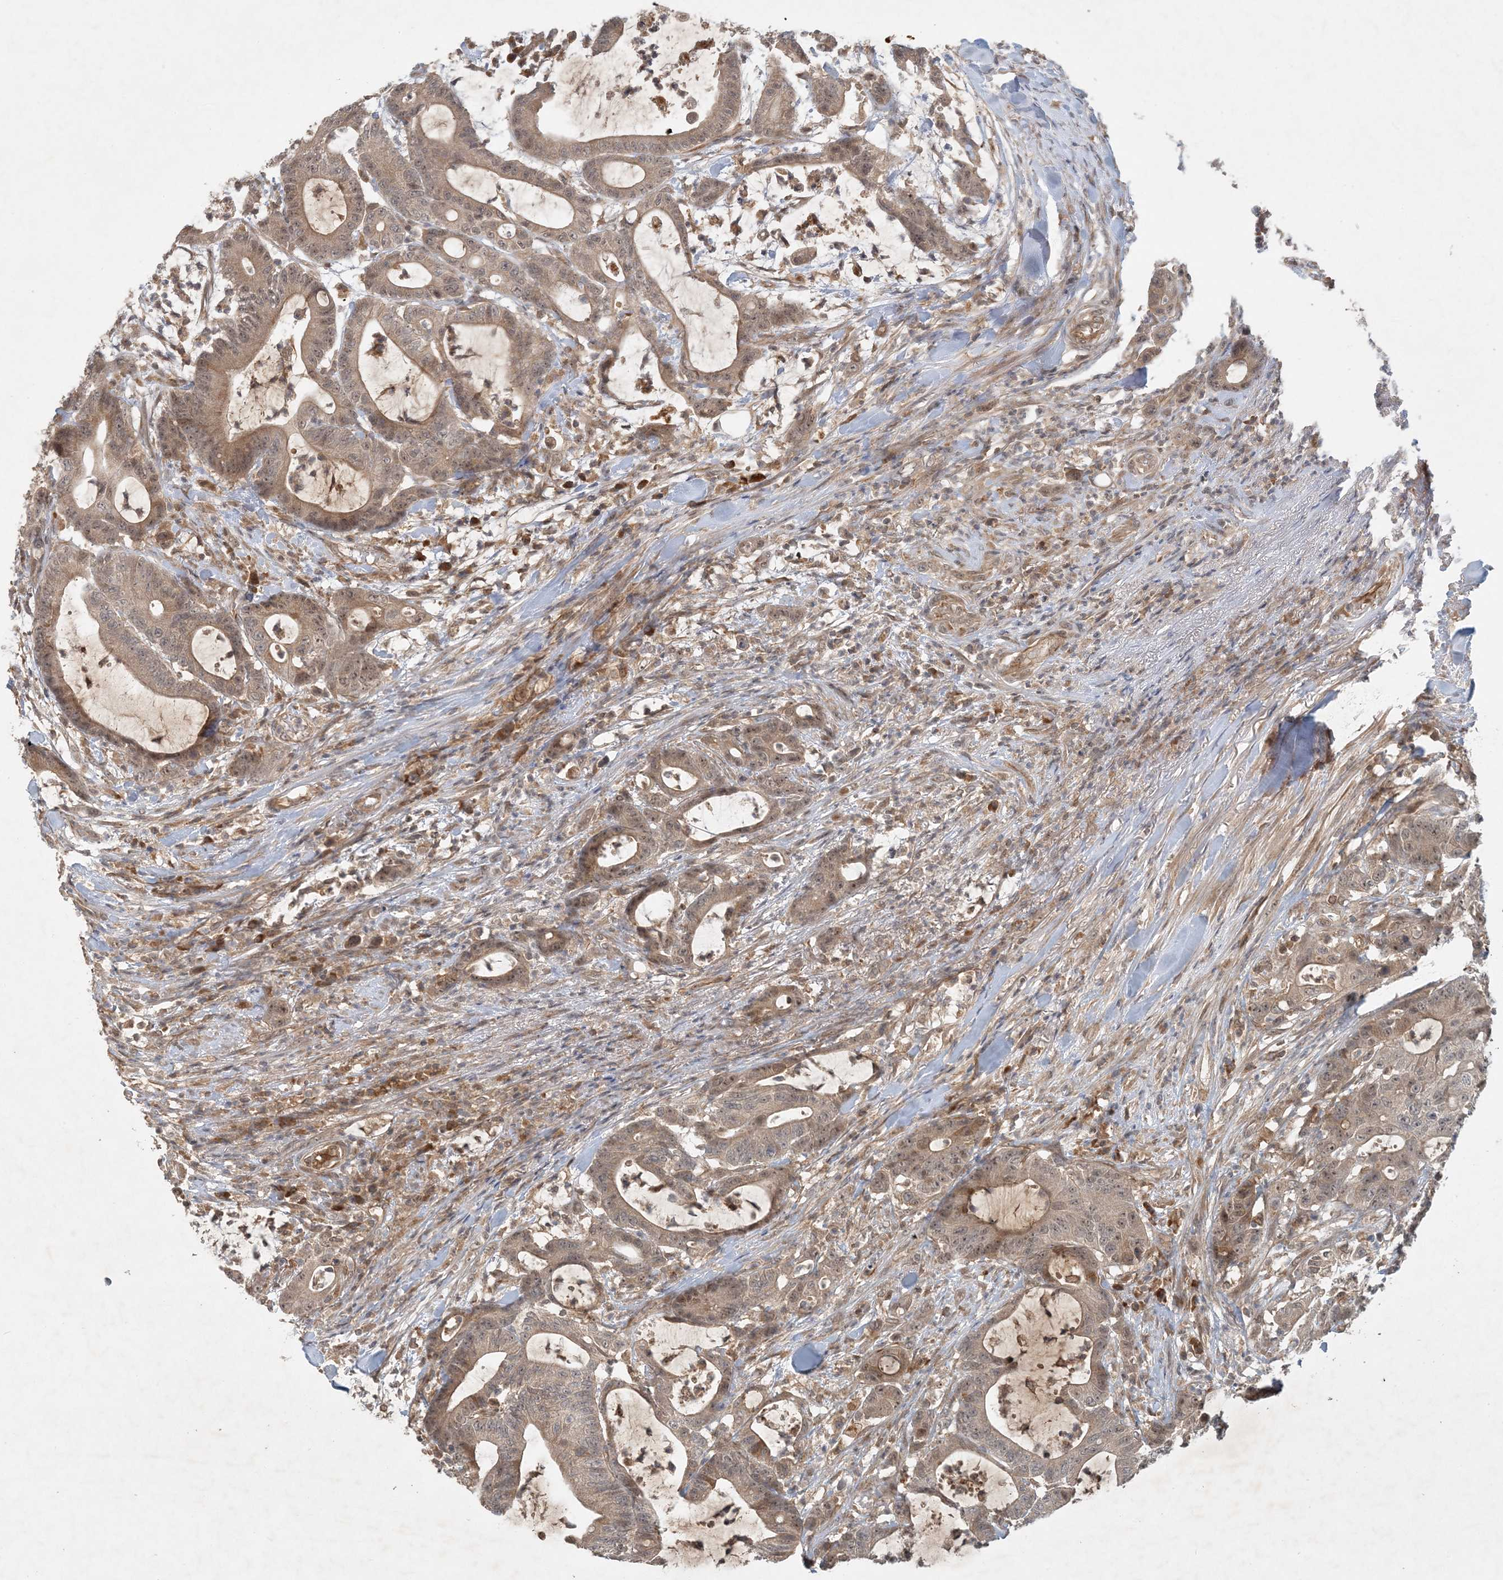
{"staining": {"intensity": "weak", "quantity": "25%-75%", "location": "cytoplasmic/membranous,nuclear"}, "tissue": "colorectal cancer", "cell_type": "Tumor cells", "image_type": "cancer", "snomed": [{"axis": "morphology", "description": "Adenocarcinoma, NOS"}, {"axis": "topography", "description": "Colon"}], "caption": "This histopathology image exhibits IHC staining of colorectal cancer, with low weak cytoplasmic/membranous and nuclear positivity in about 25%-75% of tumor cells.", "gene": "ZCCHC4", "patient": {"sex": "female", "age": 84}}